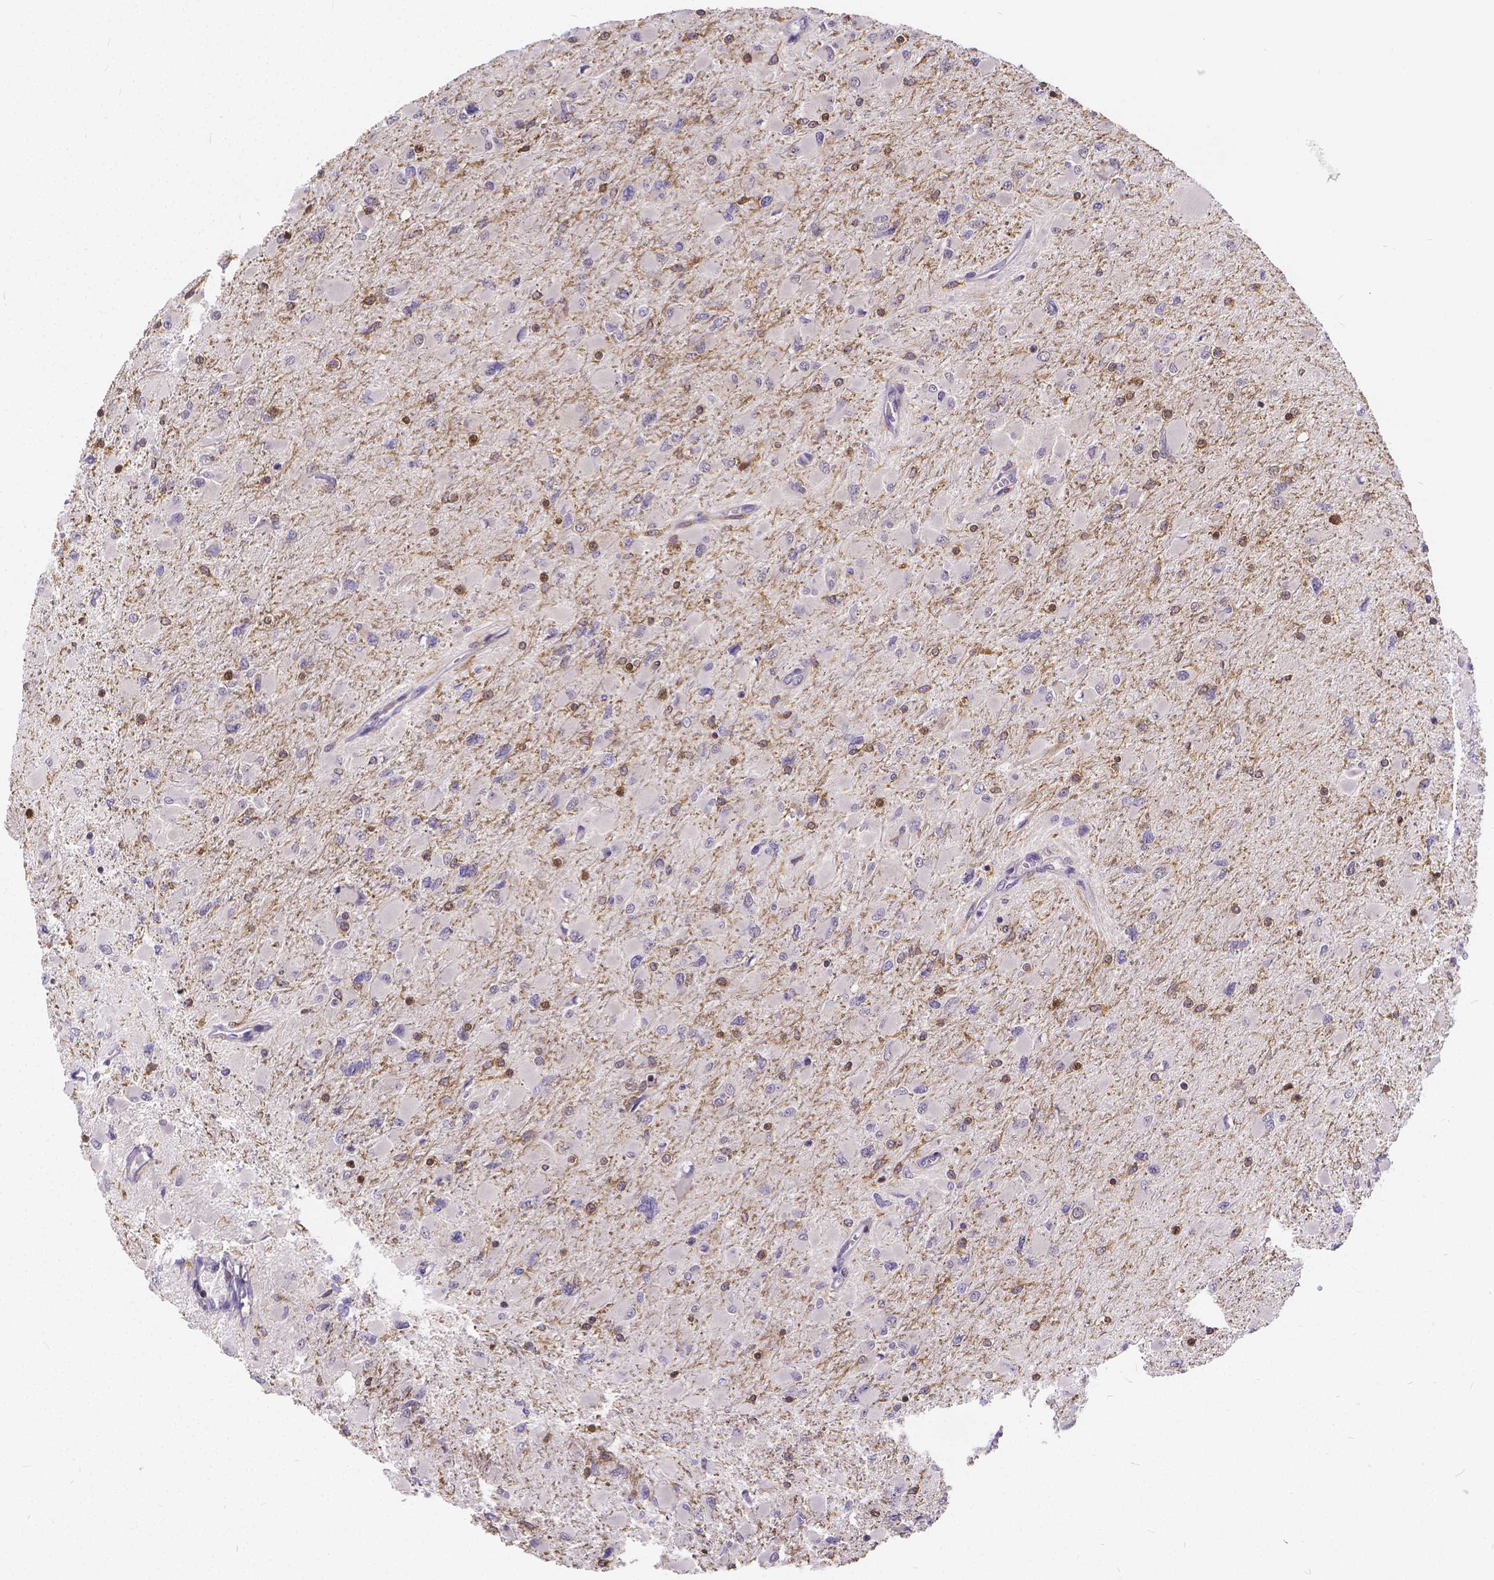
{"staining": {"intensity": "moderate", "quantity": "<25%", "location": "cytoplasmic/membranous,nuclear"}, "tissue": "glioma", "cell_type": "Tumor cells", "image_type": "cancer", "snomed": [{"axis": "morphology", "description": "Glioma, malignant, High grade"}, {"axis": "topography", "description": "Cerebral cortex"}], "caption": "Protein analysis of high-grade glioma (malignant) tissue reveals moderate cytoplasmic/membranous and nuclear staining in about <25% of tumor cells.", "gene": "GLRB", "patient": {"sex": "female", "age": 36}}